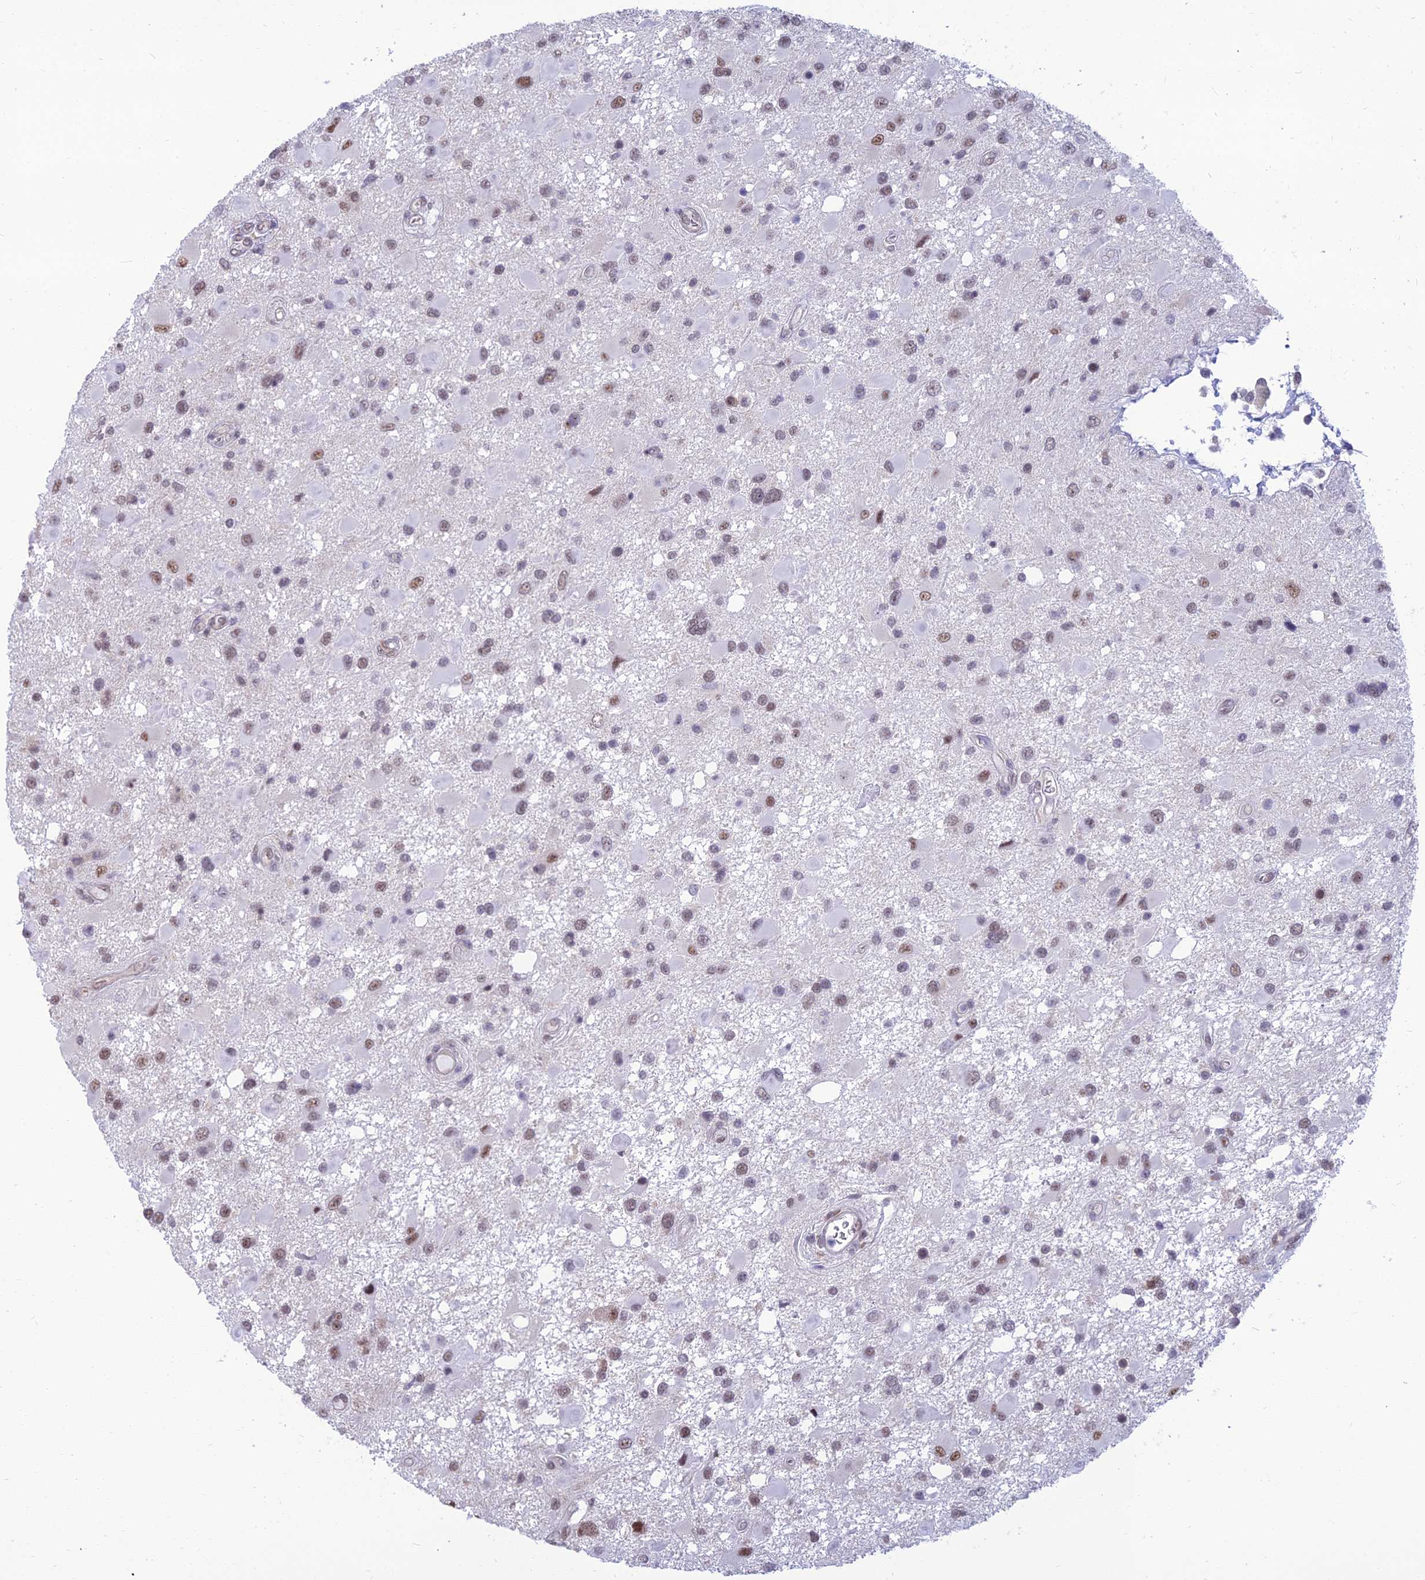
{"staining": {"intensity": "moderate", "quantity": "<25%", "location": "nuclear"}, "tissue": "glioma", "cell_type": "Tumor cells", "image_type": "cancer", "snomed": [{"axis": "morphology", "description": "Glioma, malignant, High grade"}, {"axis": "topography", "description": "Brain"}], "caption": "Brown immunohistochemical staining in malignant high-grade glioma shows moderate nuclear positivity in about <25% of tumor cells.", "gene": "SRSF7", "patient": {"sex": "male", "age": 53}}